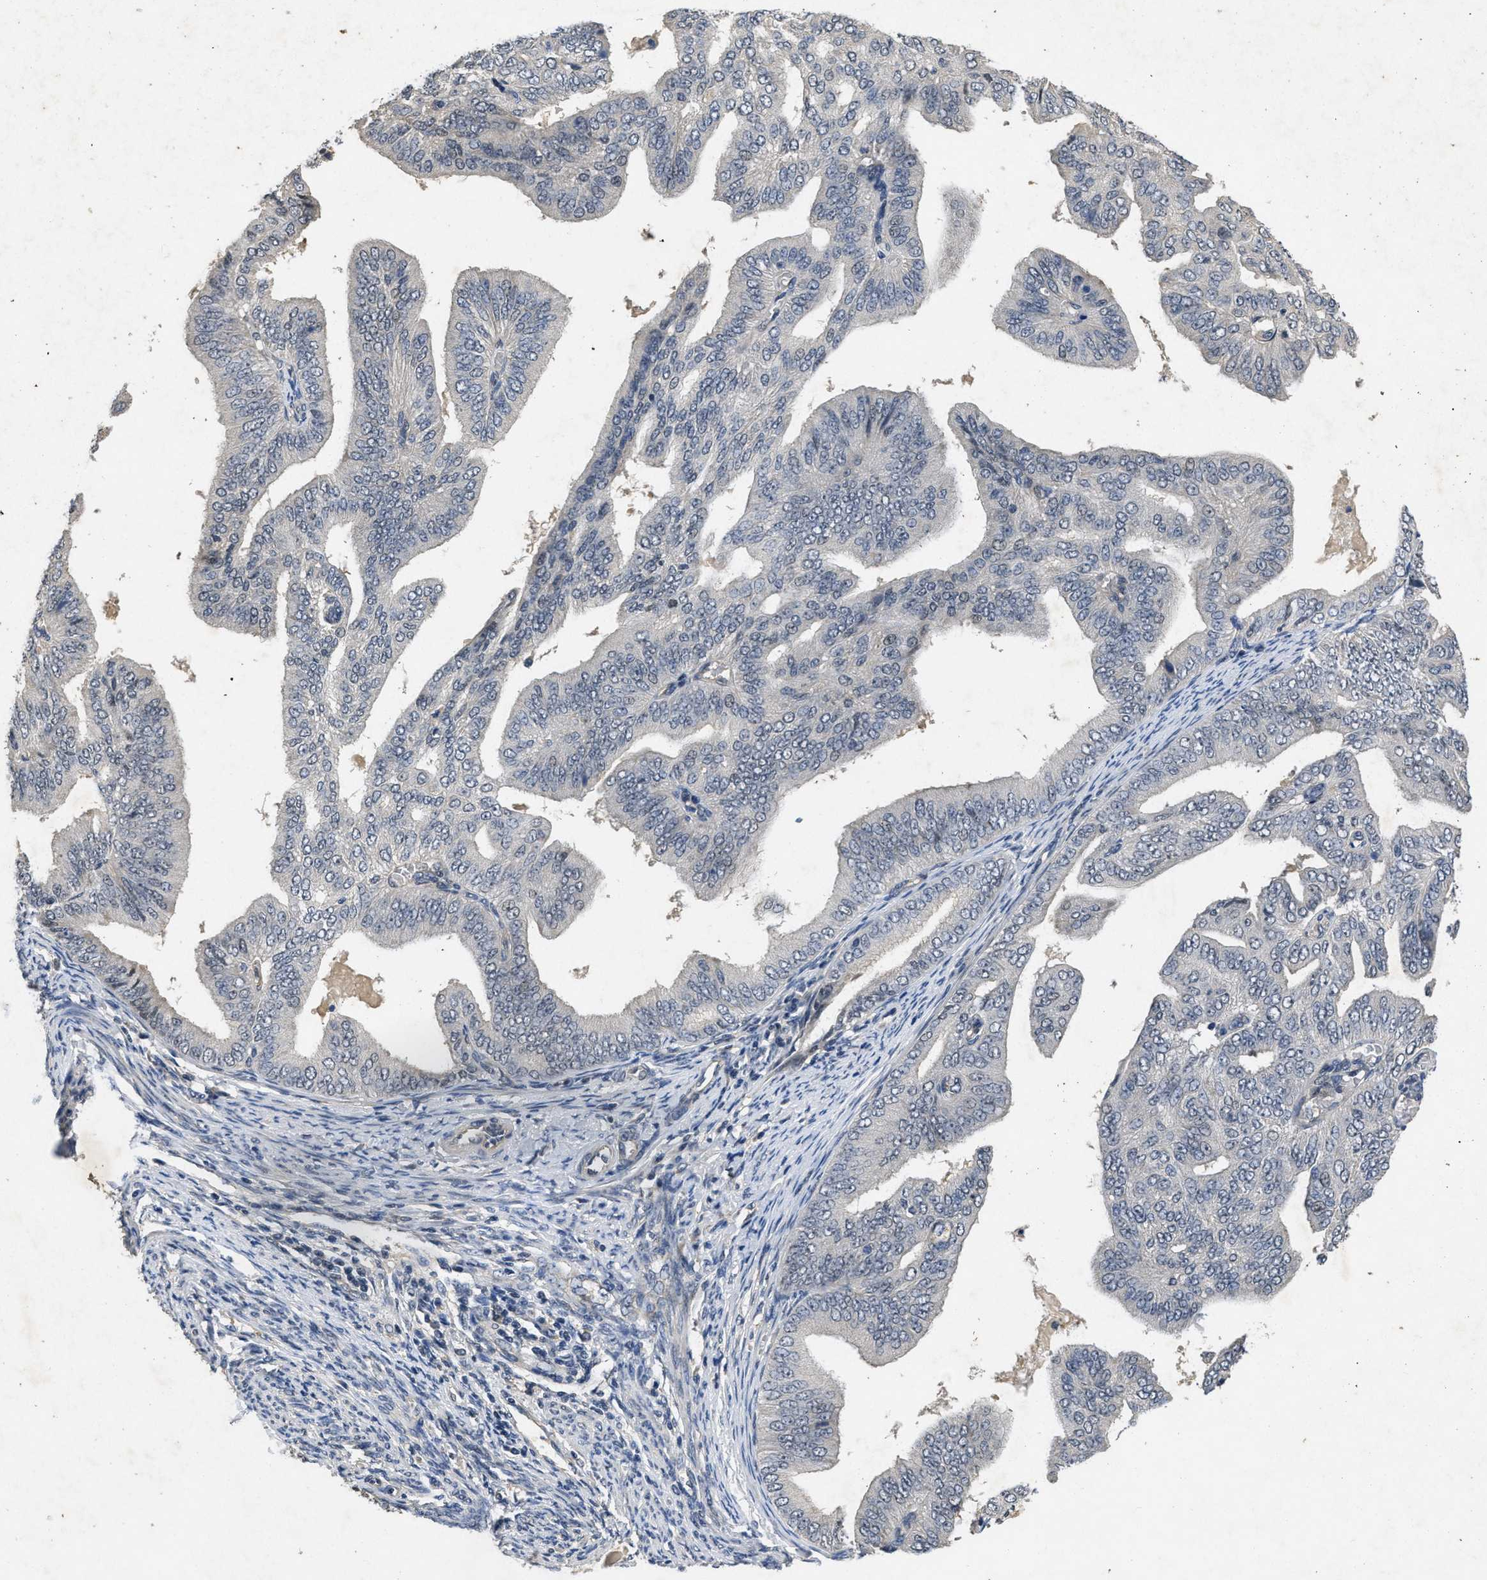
{"staining": {"intensity": "negative", "quantity": "none", "location": "none"}, "tissue": "endometrial cancer", "cell_type": "Tumor cells", "image_type": "cancer", "snomed": [{"axis": "morphology", "description": "Adenocarcinoma, NOS"}, {"axis": "topography", "description": "Endometrium"}], "caption": "Immunohistochemistry (IHC) image of endometrial adenocarcinoma stained for a protein (brown), which demonstrates no expression in tumor cells.", "gene": "PAPOLG", "patient": {"sex": "female", "age": 58}}